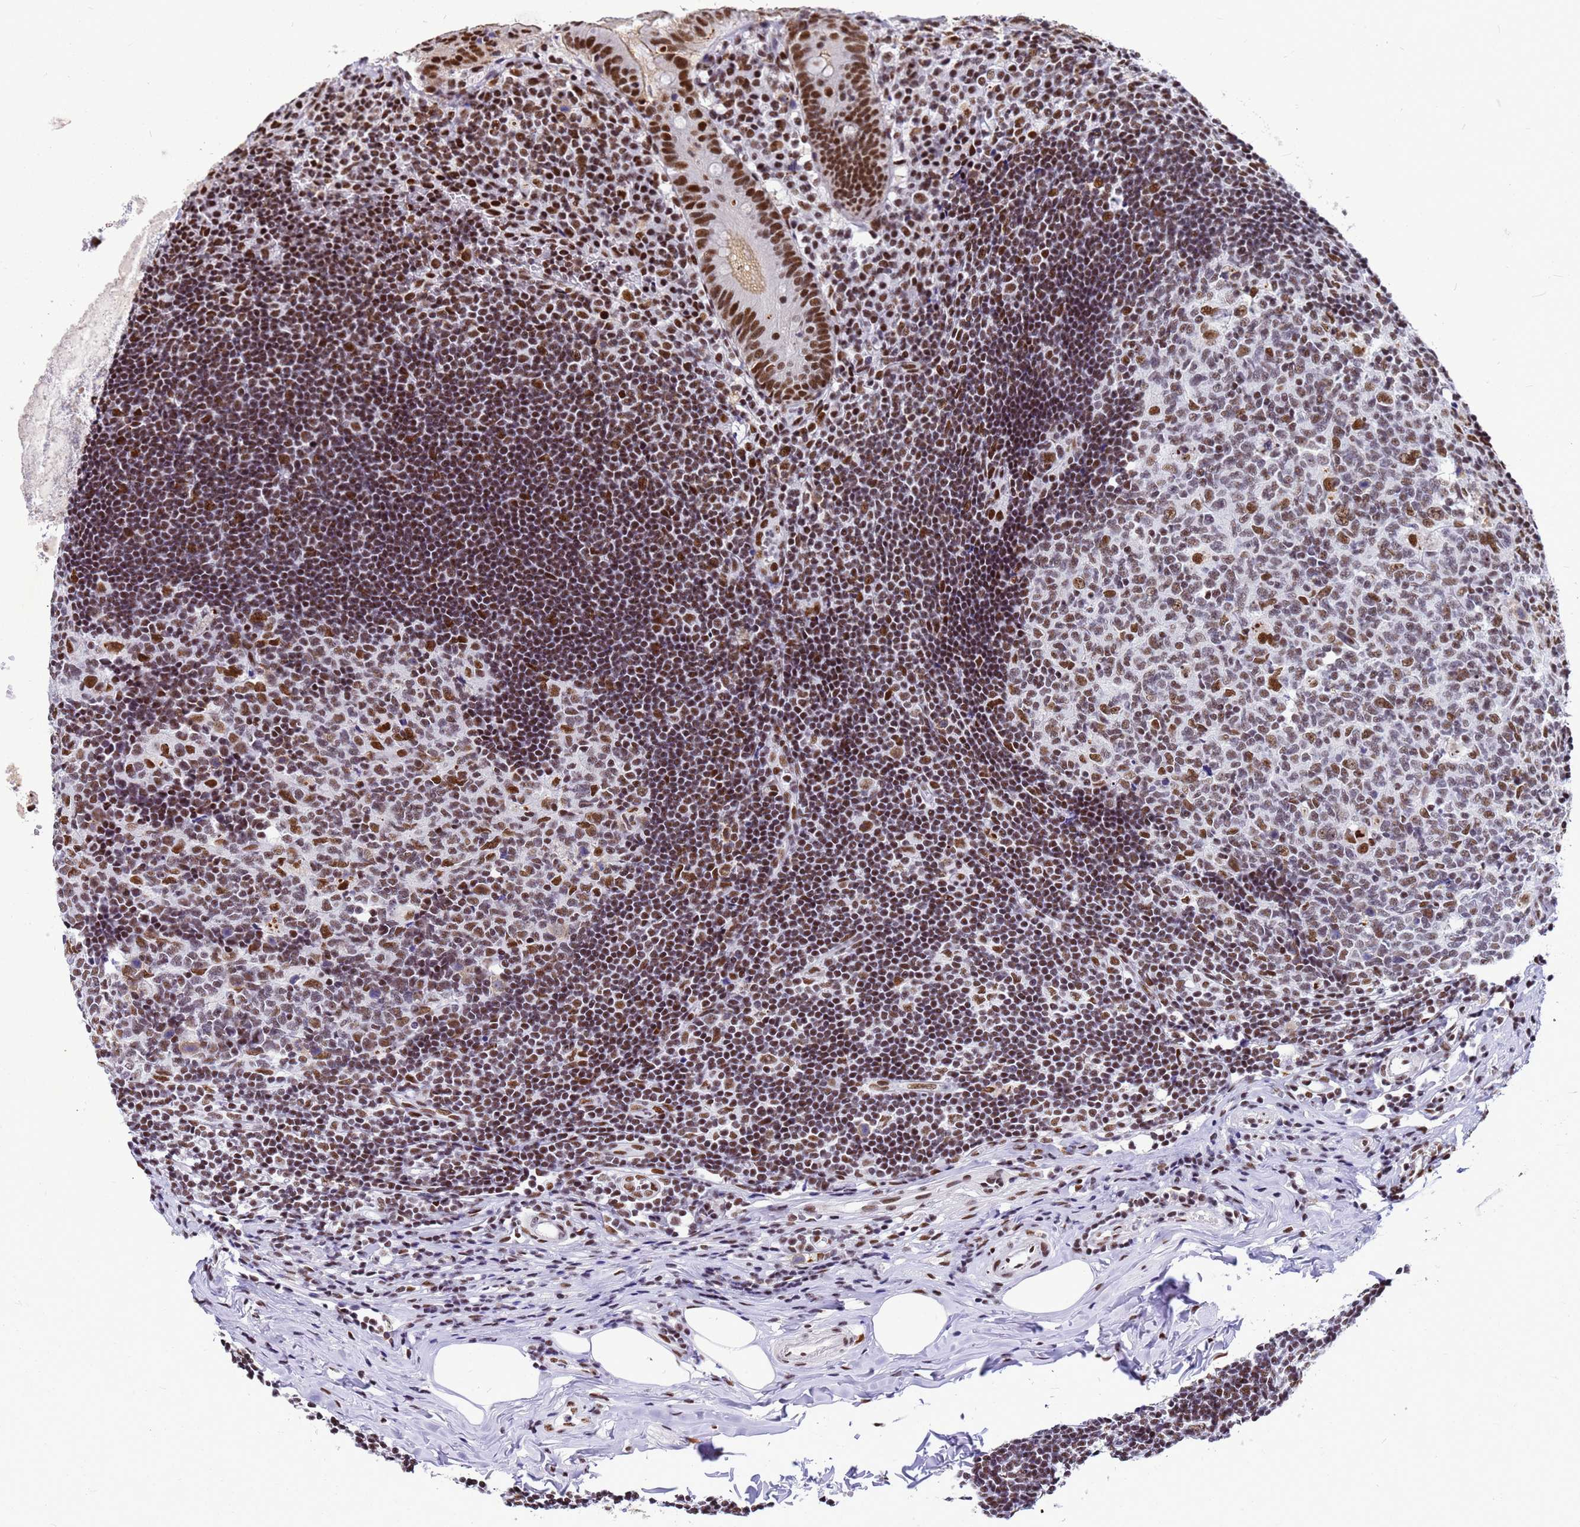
{"staining": {"intensity": "moderate", "quantity": ">75%", "location": "nuclear"}, "tissue": "appendix", "cell_type": "Glandular cells", "image_type": "normal", "snomed": [{"axis": "morphology", "description": "Normal tissue, NOS"}, {"axis": "topography", "description": "Appendix"}], "caption": "Appendix stained with DAB IHC displays medium levels of moderate nuclear expression in approximately >75% of glandular cells.", "gene": "SART3", "patient": {"sex": "female", "age": 54}}